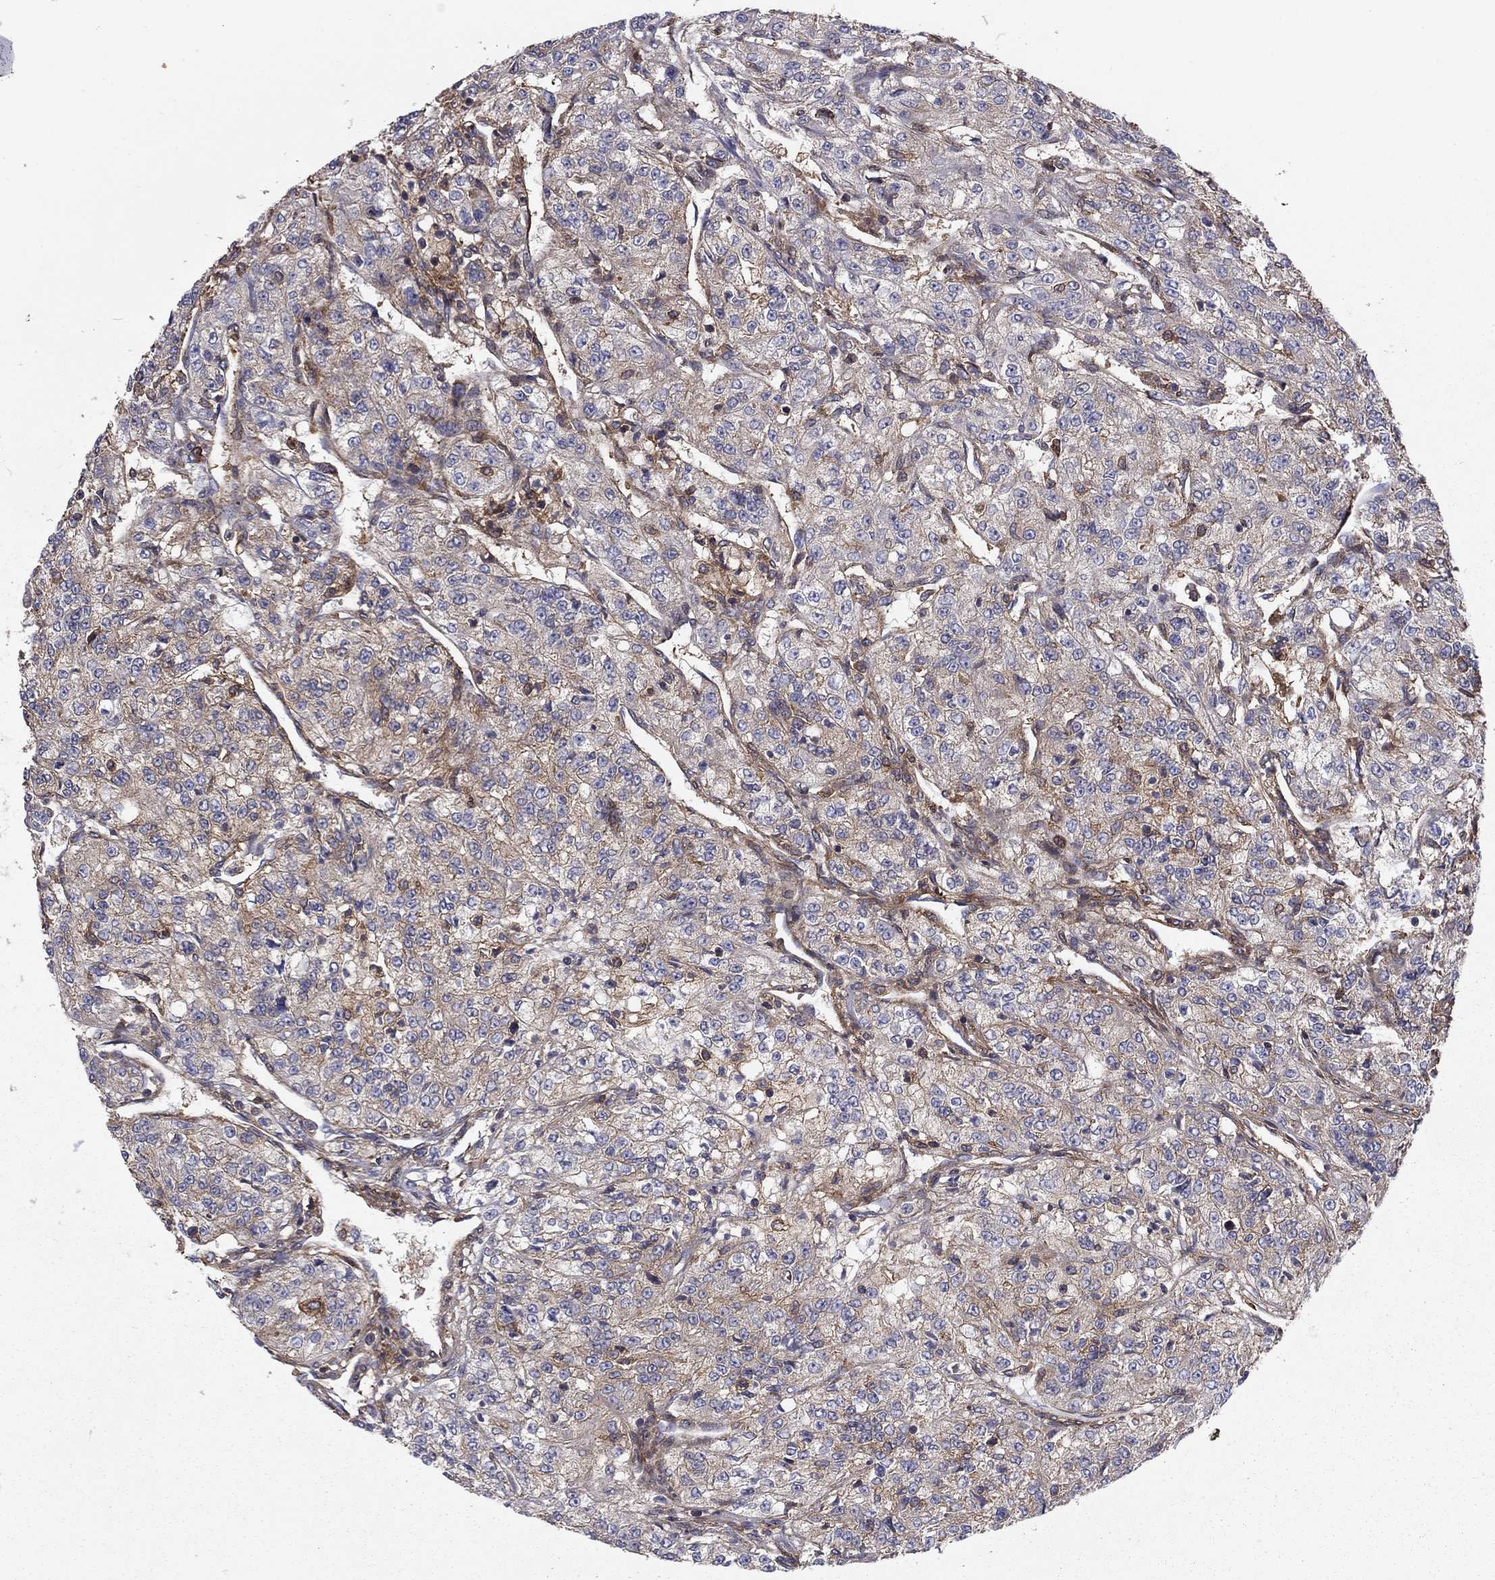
{"staining": {"intensity": "weak", "quantity": "25%-75%", "location": "cytoplasmic/membranous"}, "tissue": "renal cancer", "cell_type": "Tumor cells", "image_type": "cancer", "snomed": [{"axis": "morphology", "description": "Adenocarcinoma, NOS"}, {"axis": "topography", "description": "Kidney"}], "caption": "DAB (3,3'-diaminobenzidine) immunohistochemical staining of human adenocarcinoma (renal) reveals weak cytoplasmic/membranous protein positivity in about 25%-75% of tumor cells.", "gene": "EHBP1L1", "patient": {"sex": "female", "age": 63}}